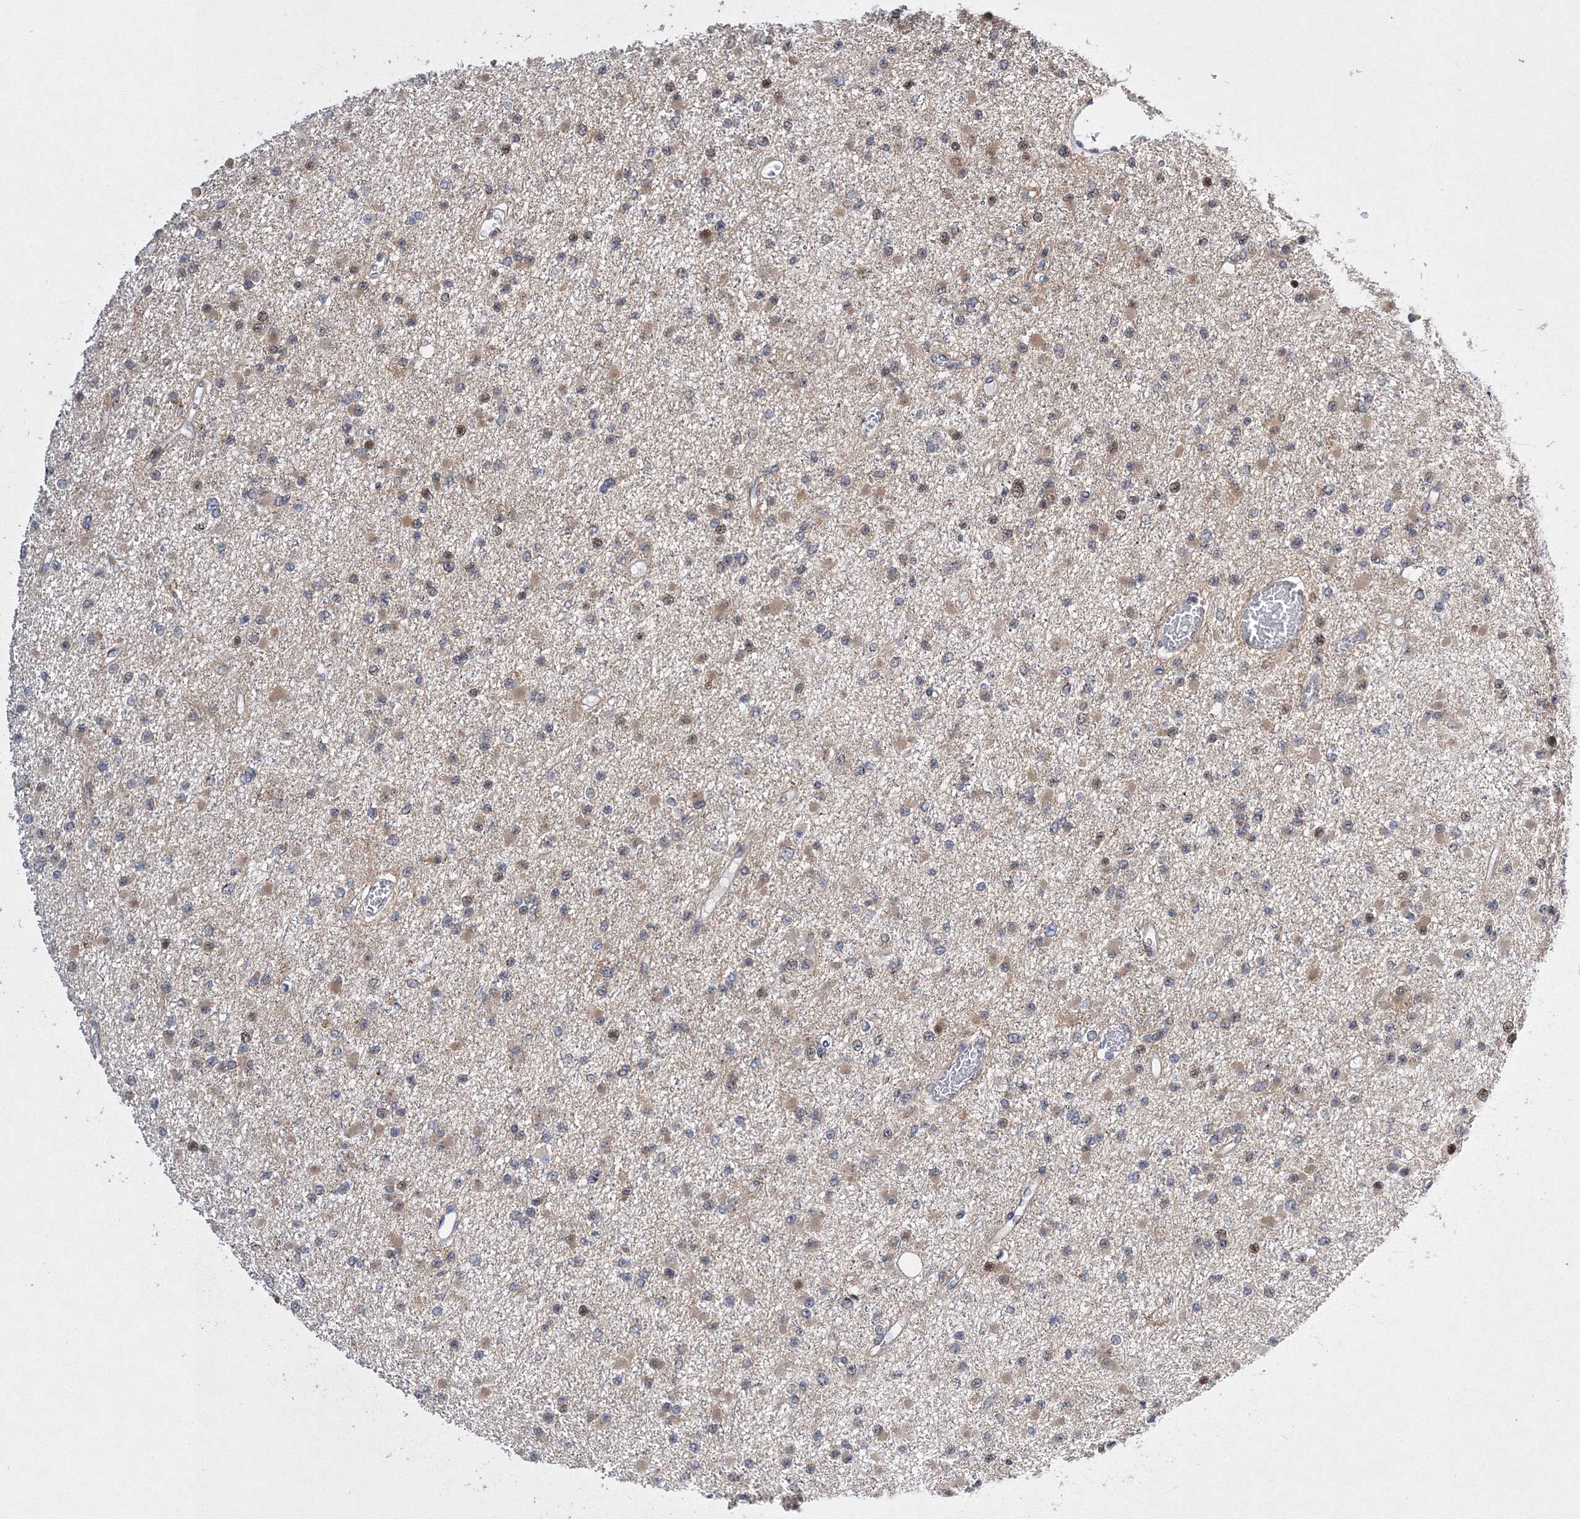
{"staining": {"intensity": "weak", "quantity": "25%-75%", "location": "cytoplasmic/membranous,nuclear"}, "tissue": "glioma", "cell_type": "Tumor cells", "image_type": "cancer", "snomed": [{"axis": "morphology", "description": "Glioma, malignant, Low grade"}, {"axis": "topography", "description": "Brain"}], "caption": "Protein expression analysis of glioma reveals weak cytoplasmic/membranous and nuclear expression in about 25%-75% of tumor cells.", "gene": "GPN1", "patient": {"sex": "female", "age": 22}}